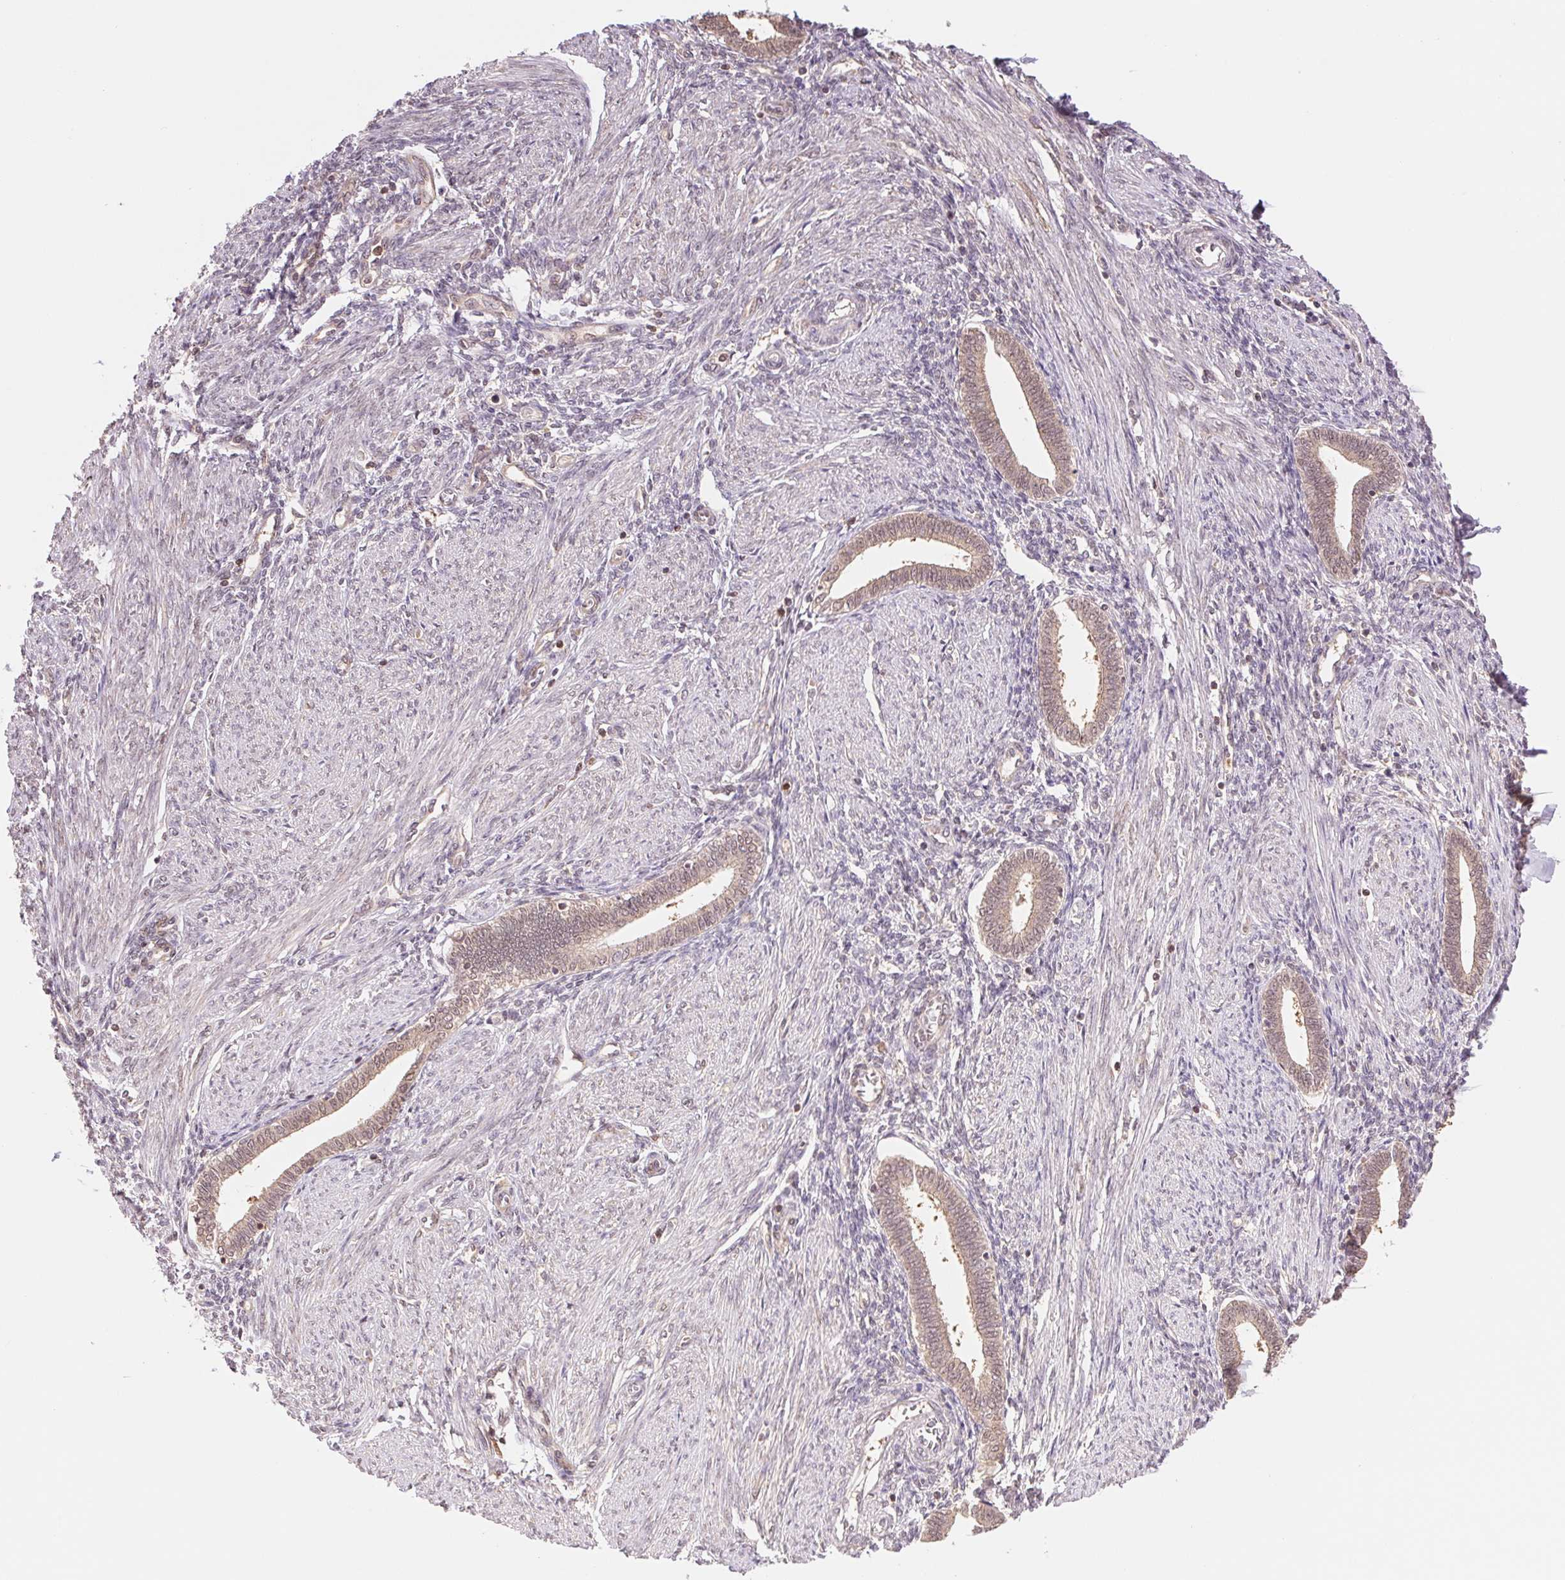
{"staining": {"intensity": "negative", "quantity": "none", "location": "none"}, "tissue": "endometrium", "cell_type": "Cells in endometrial stroma", "image_type": "normal", "snomed": [{"axis": "morphology", "description": "Normal tissue, NOS"}, {"axis": "topography", "description": "Endometrium"}], "caption": "IHC of unremarkable endometrium demonstrates no positivity in cells in endometrial stroma.", "gene": "CDC123", "patient": {"sex": "female", "age": 42}}